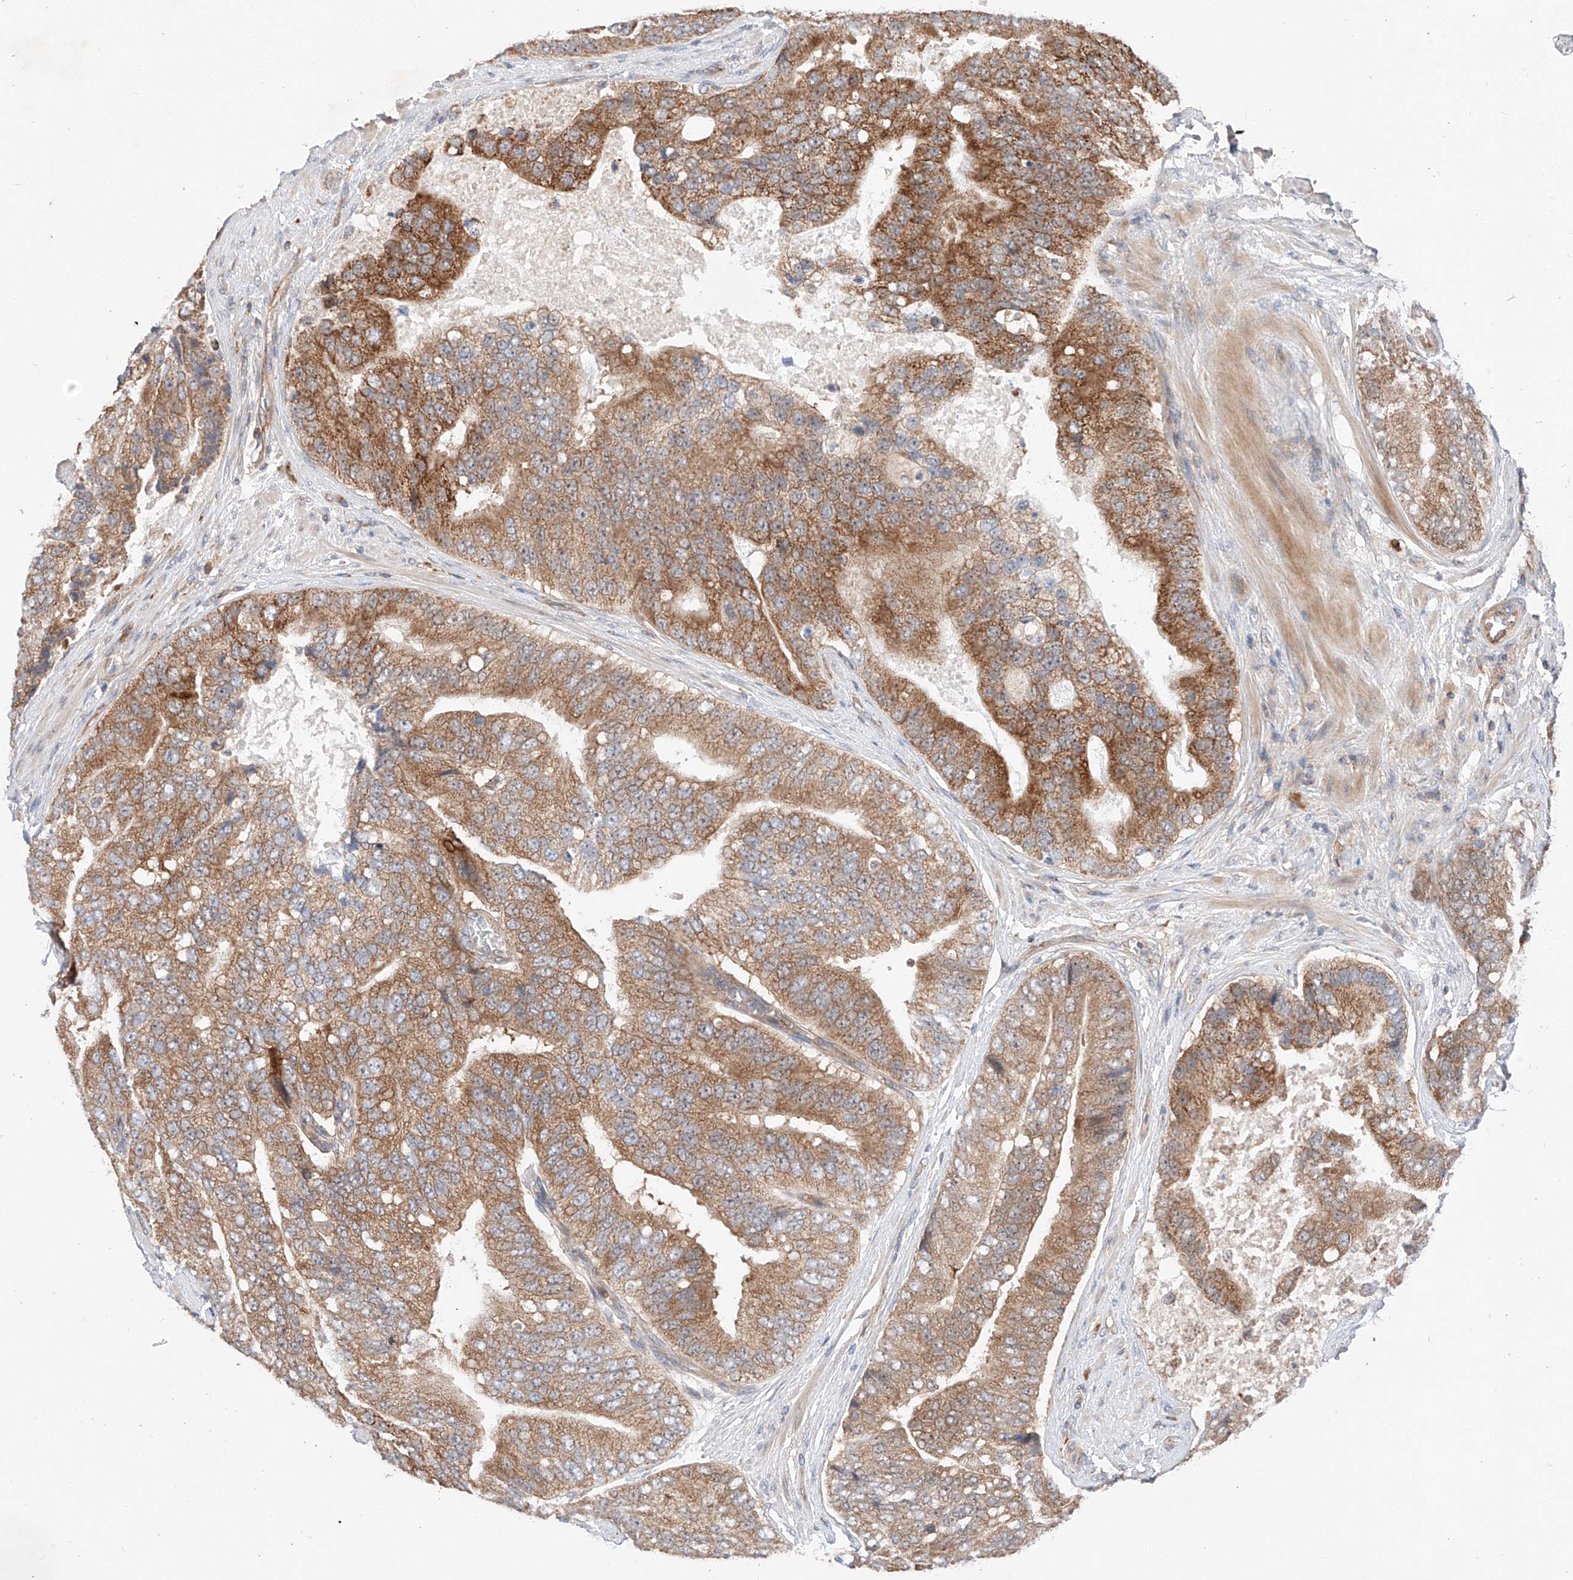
{"staining": {"intensity": "moderate", "quantity": ">75%", "location": "cytoplasmic/membranous"}, "tissue": "prostate cancer", "cell_type": "Tumor cells", "image_type": "cancer", "snomed": [{"axis": "morphology", "description": "Adenocarcinoma, High grade"}, {"axis": "topography", "description": "Prostate"}], "caption": "Tumor cells demonstrate medium levels of moderate cytoplasmic/membranous staining in approximately >75% of cells in adenocarcinoma (high-grade) (prostate).", "gene": "RUSC1", "patient": {"sex": "male", "age": 70}}